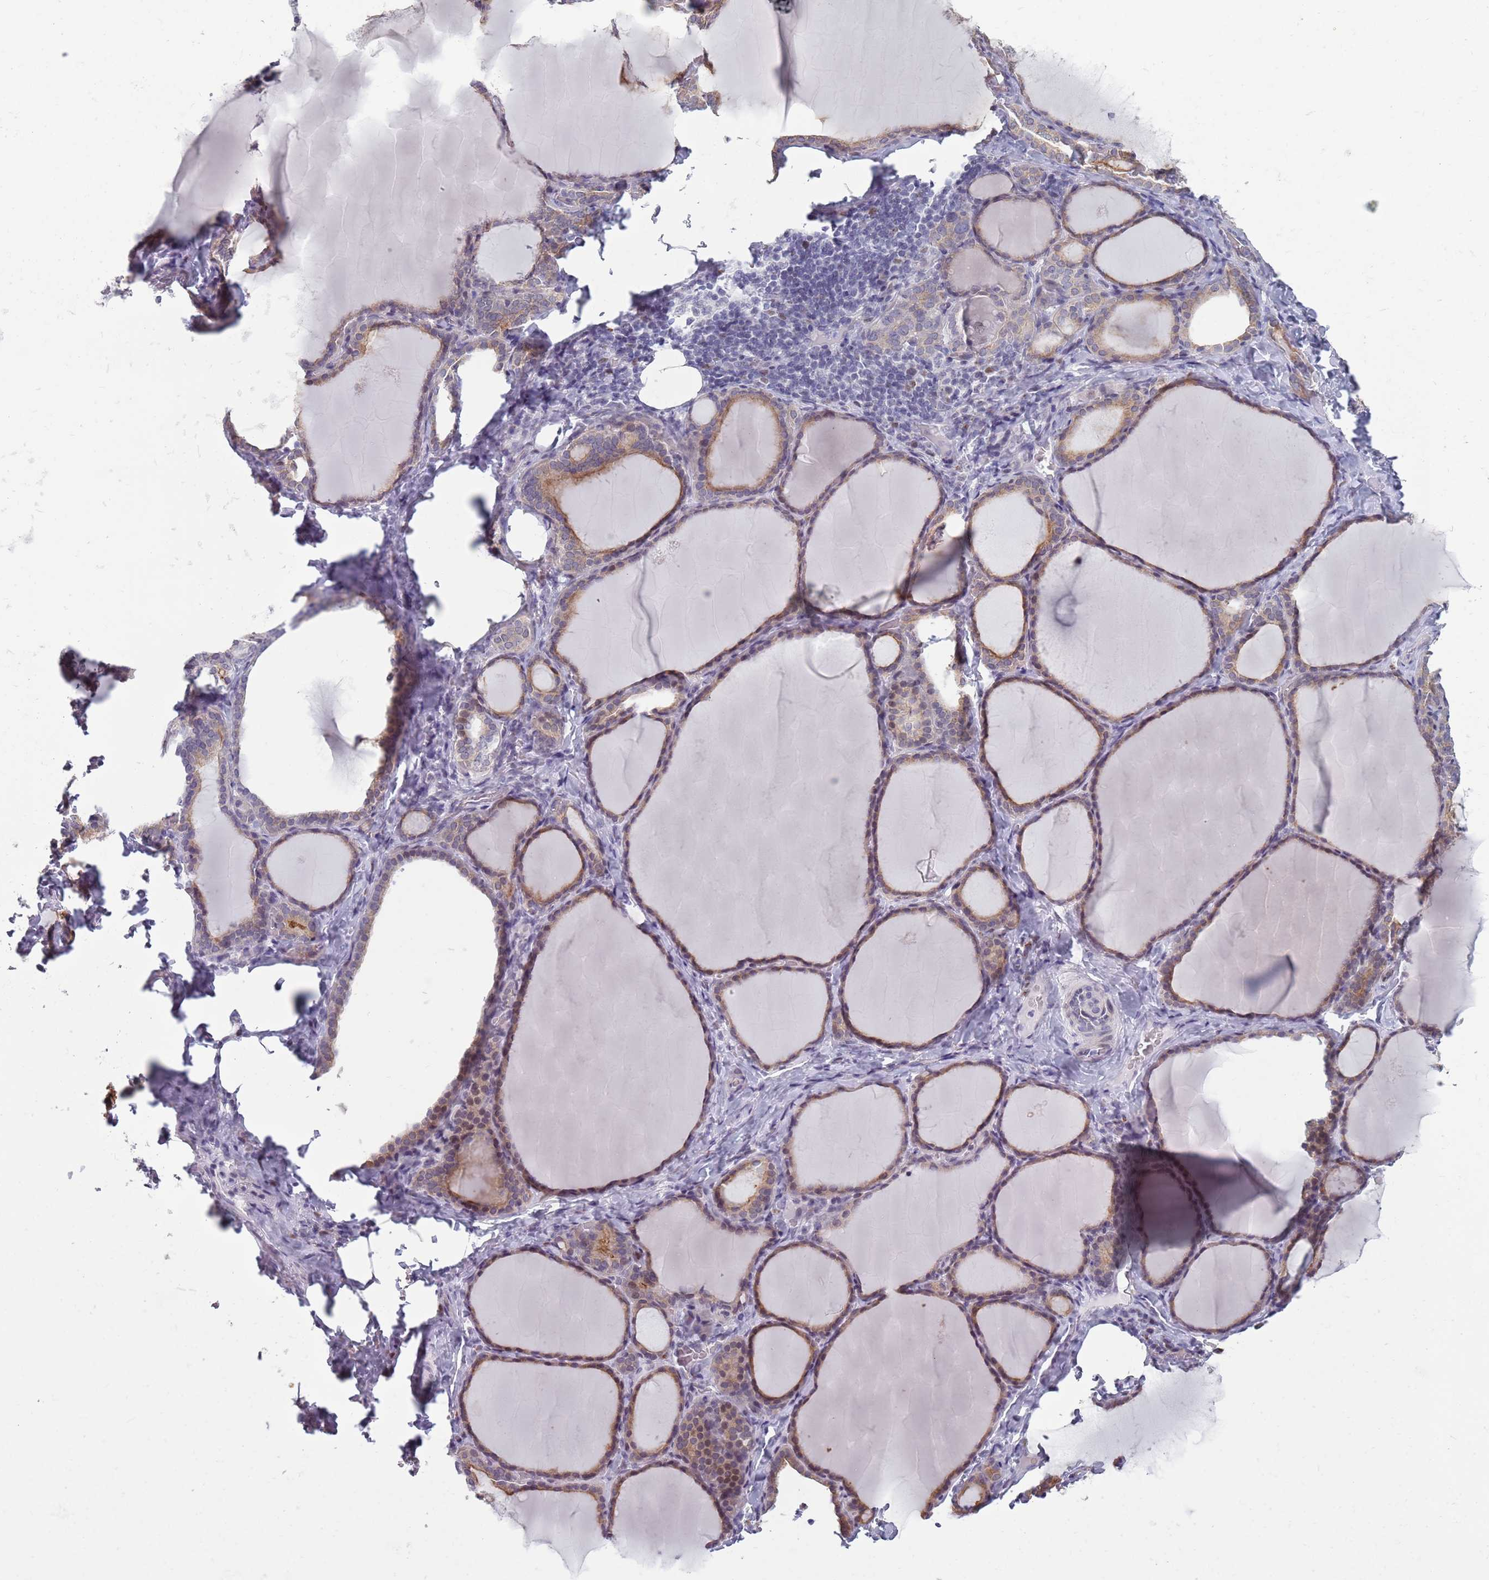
{"staining": {"intensity": "moderate", "quantity": ">75%", "location": "cytoplasmic/membranous,nuclear"}, "tissue": "thyroid gland", "cell_type": "Glandular cells", "image_type": "normal", "snomed": [{"axis": "morphology", "description": "Normal tissue, NOS"}, {"axis": "topography", "description": "Thyroid gland"}], "caption": "Glandular cells display medium levels of moderate cytoplasmic/membranous,nuclear staining in about >75% of cells in normal human thyroid gland. Nuclei are stained in blue.", "gene": "ZKSCAN2", "patient": {"sex": "female", "age": 39}}